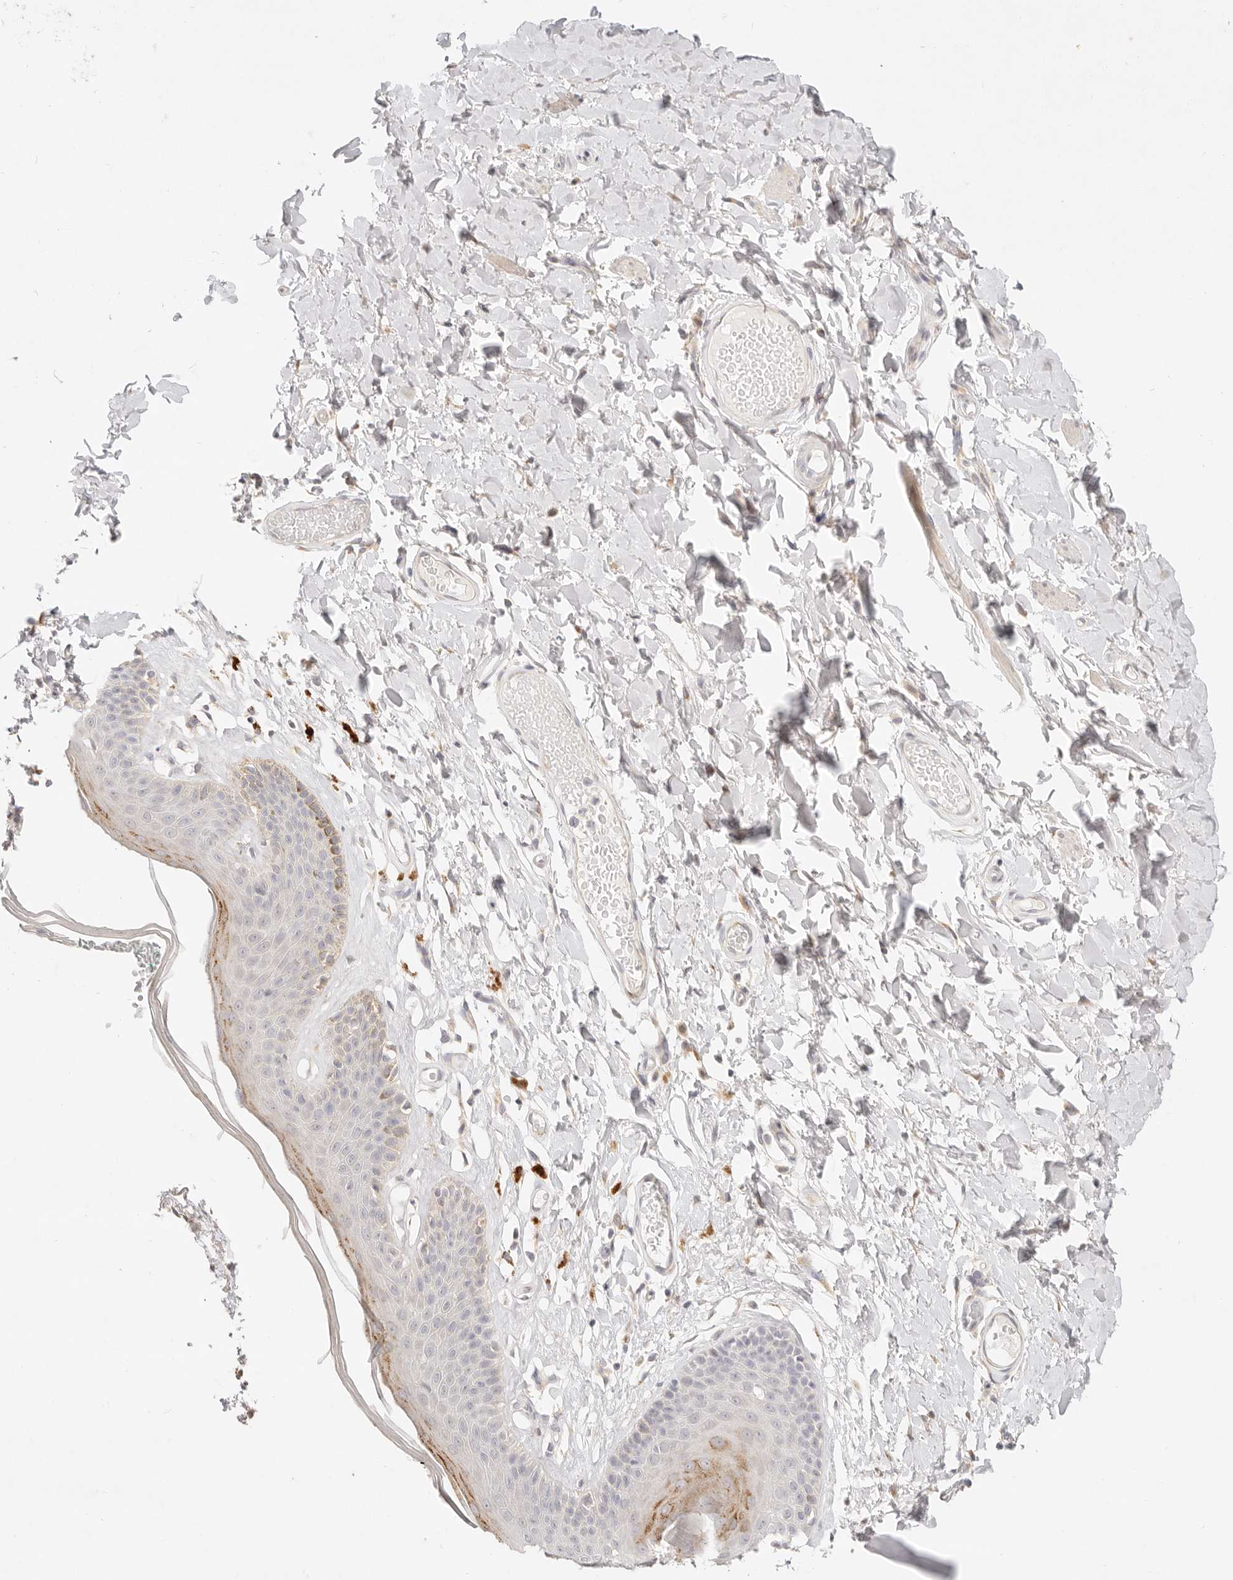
{"staining": {"intensity": "moderate", "quantity": "<25%", "location": "cytoplasmic/membranous"}, "tissue": "skin", "cell_type": "Epidermal cells", "image_type": "normal", "snomed": [{"axis": "morphology", "description": "Normal tissue, NOS"}, {"axis": "topography", "description": "Vulva"}], "caption": "Epidermal cells show low levels of moderate cytoplasmic/membranous expression in about <25% of cells in unremarkable human skin. Ihc stains the protein of interest in brown and the nuclei are stained blue.", "gene": "GPR156", "patient": {"sex": "female", "age": 73}}